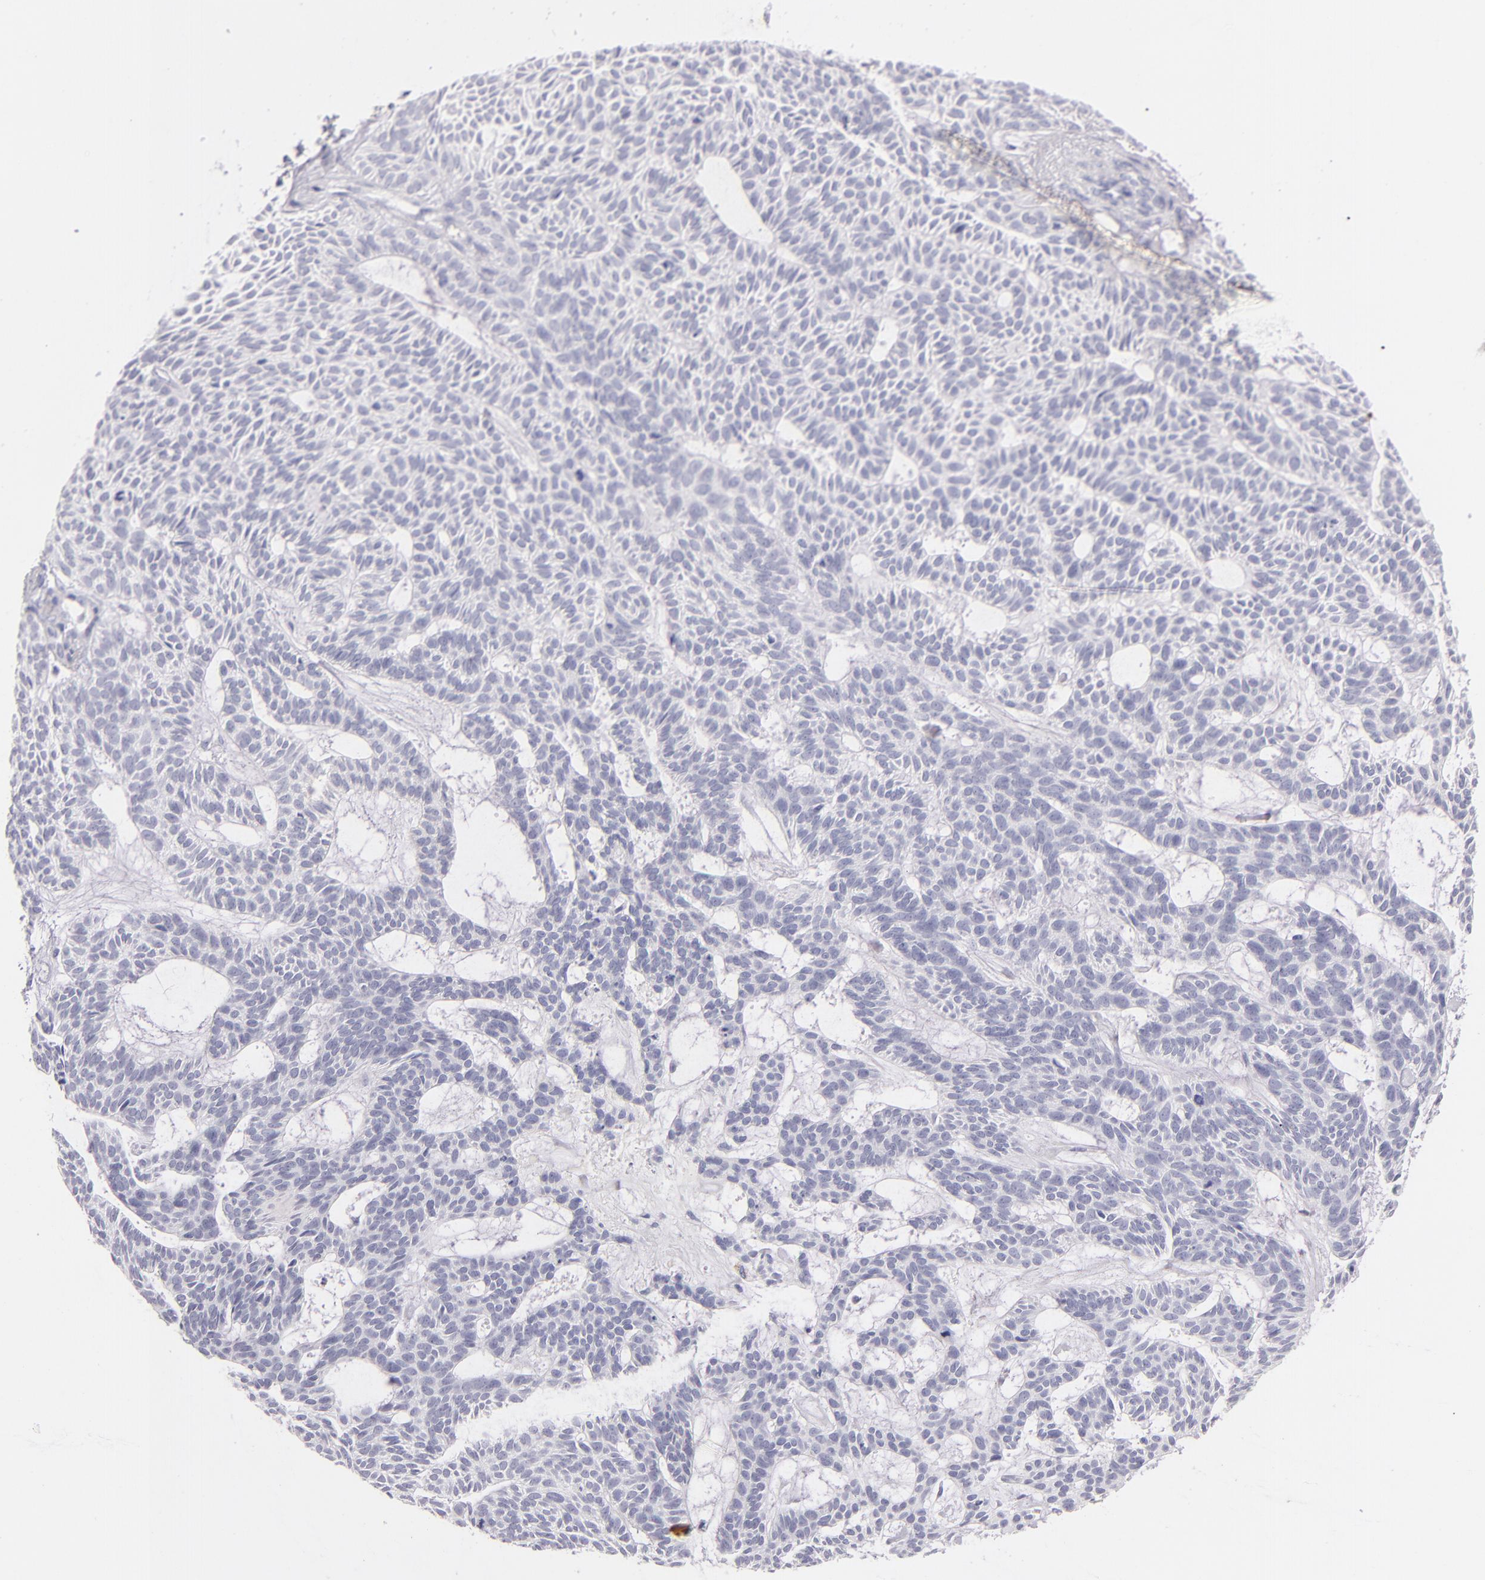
{"staining": {"intensity": "negative", "quantity": "none", "location": "none"}, "tissue": "skin cancer", "cell_type": "Tumor cells", "image_type": "cancer", "snomed": [{"axis": "morphology", "description": "Basal cell carcinoma"}, {"axis": "topography", "description": "Skin"}], "caption": "High power microscopy micrograph of an IHC image of skin cancer (basal cell carcinoma), revealing no significant expression in tumor cells.", "gene": "CD48", "patient": {"sex": "male", "age": 75}}